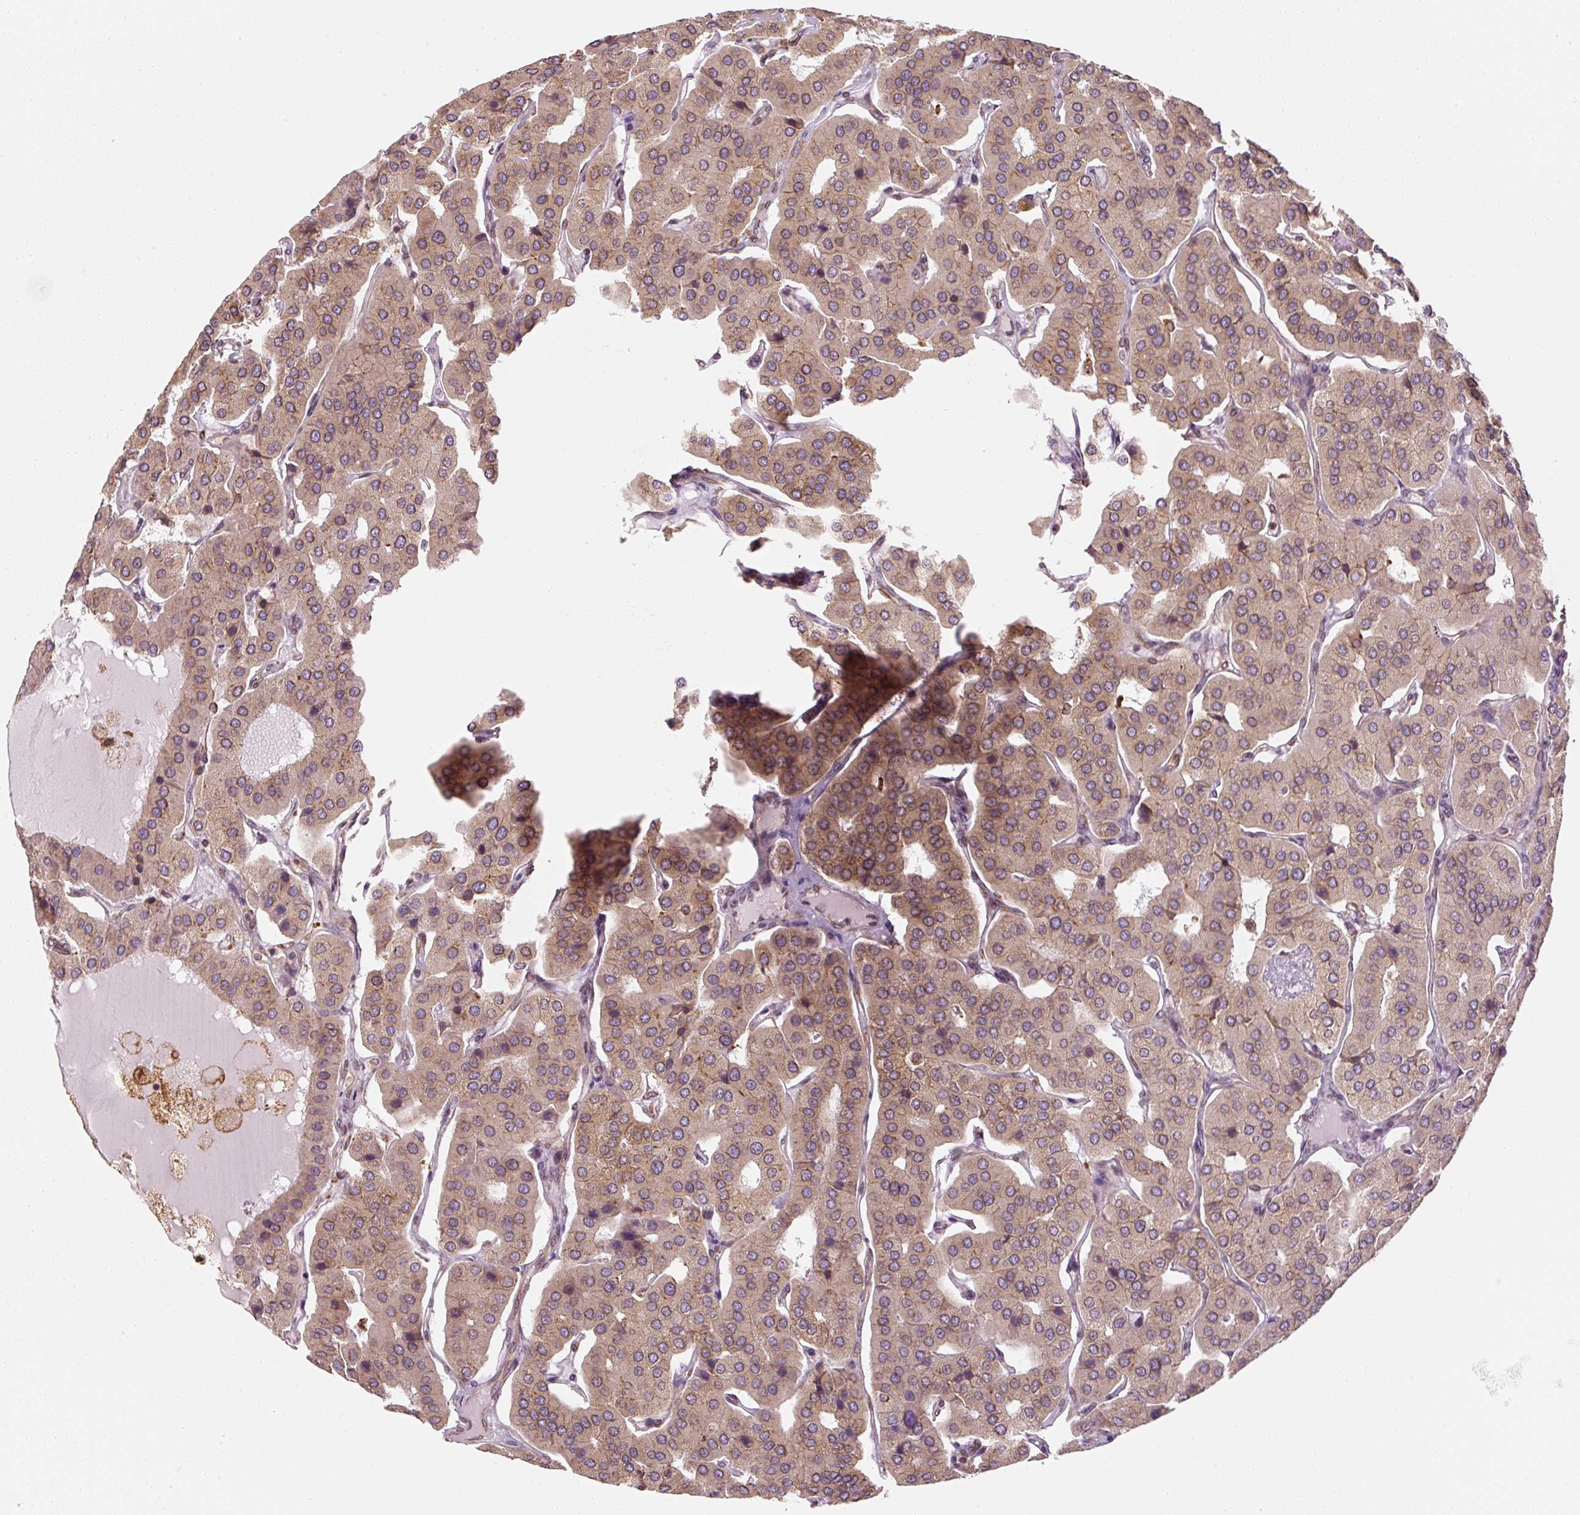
{"staining": {"intensity": "moderate", "quantity": ">75%", "location": "cytoplasmic/membranous"}, "tissue": "parathyroid gland", "cell_type": "Glandular cells", "image_type": "normal", "snomed": [{"axis": "morphology", "description": "Normal tissue, NOS"}, {"axis": "morphology", "description": "Adenoma, NOS"}, {"axis": "topography", "description": "Parathyroid gland"}], "caption": "Moderate cytoplasmic/membranous positivity is appreciated in approximately >75% of glandular cells in benign parathyroid gland.", "gene": "PRKCSH", "patient": {"sex": "female", "age": 86}}